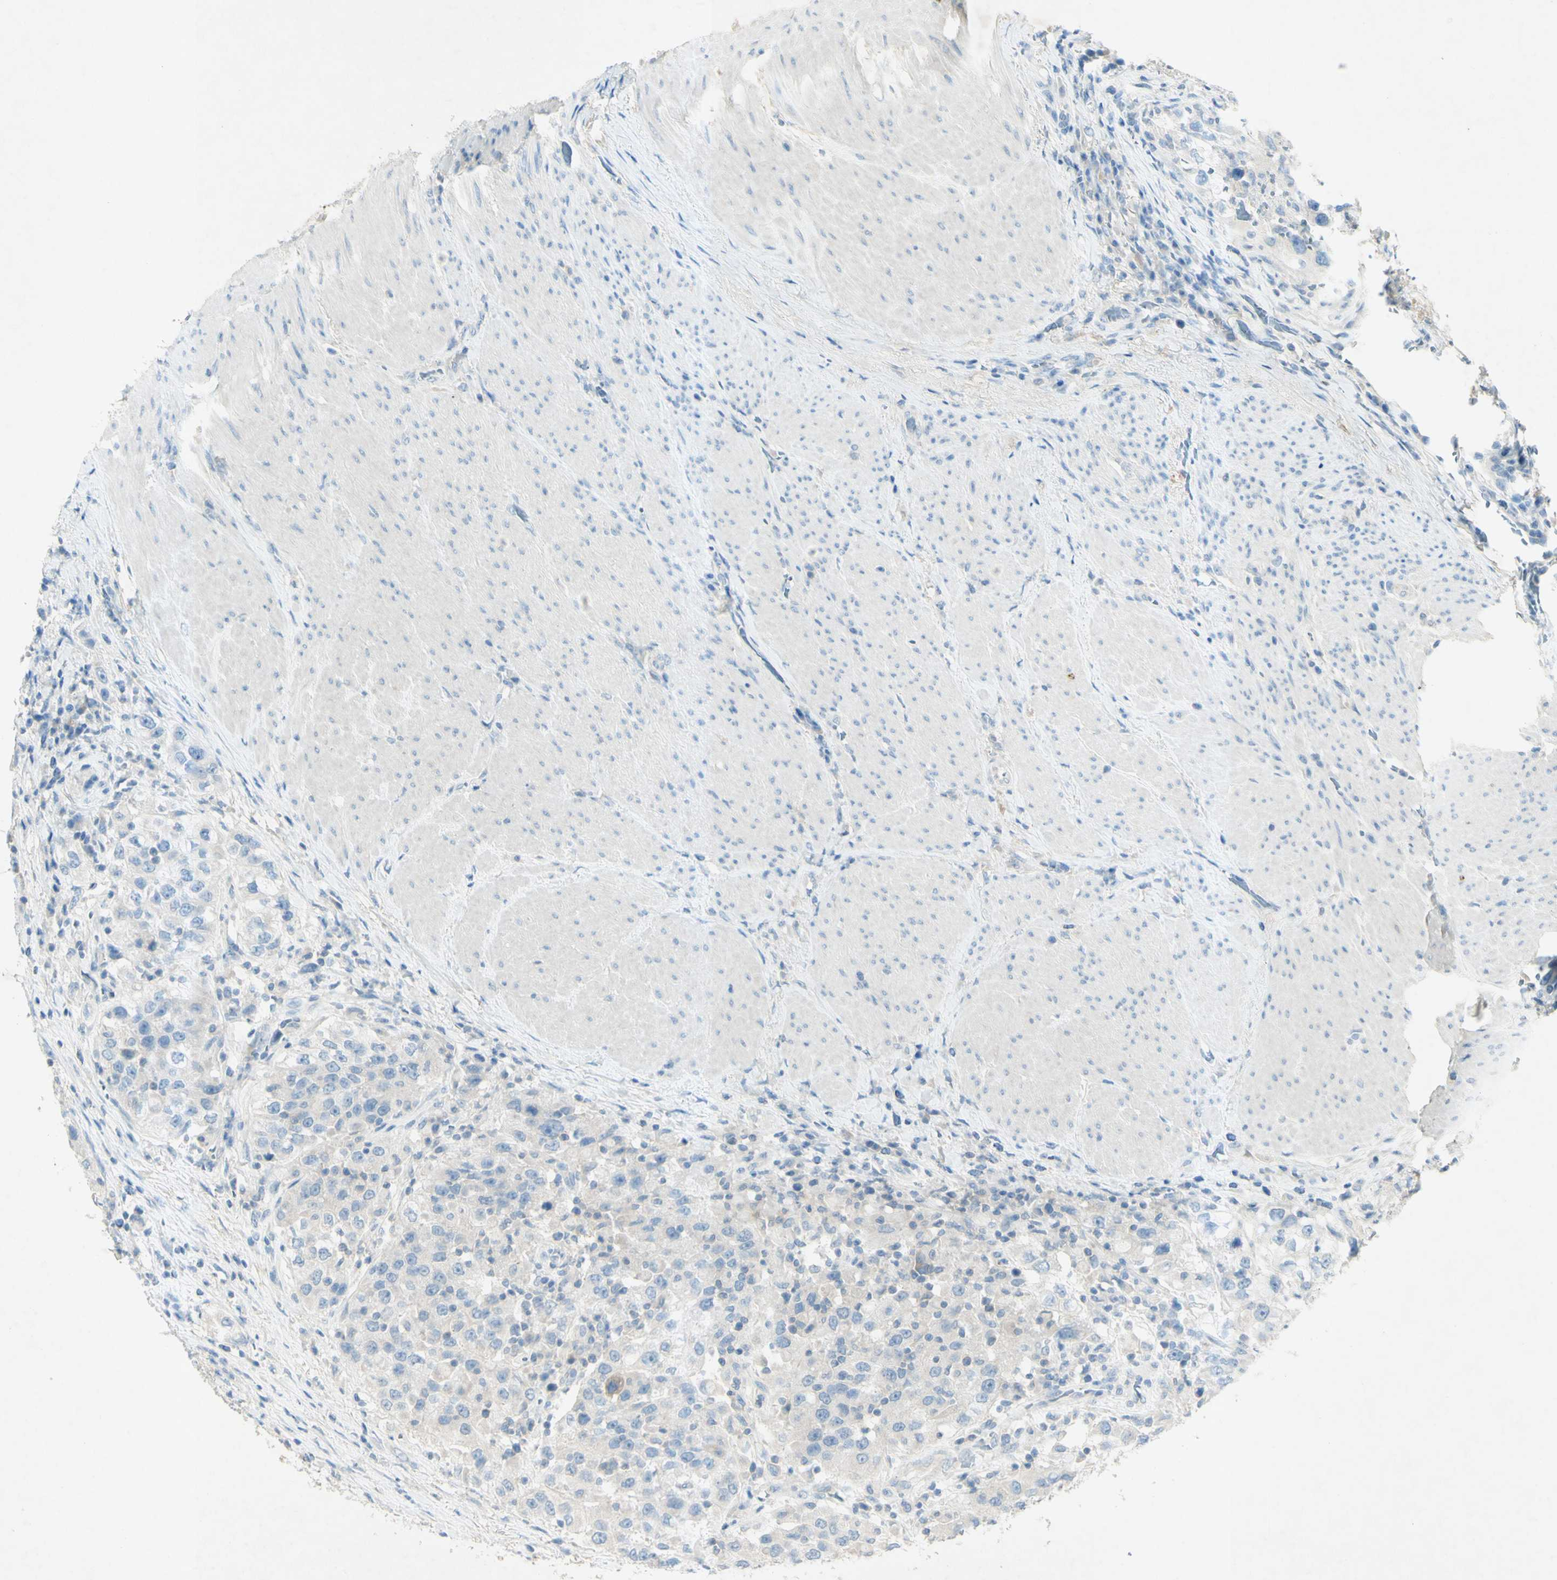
{"staining": {"intensity": "negative", "quantity": "none", "location": "none"}, "tissue": "urothelial cancer", "cell_type": "Tumor cells", "image_type": "cancer", "snomed": [{"axis": "morphology", "description": "Urothelial carcinoma, High grade"}, {"axis": "topography", "description": "Urinary bladder"}], "caption": "Tumor cells are negative for brown protein staining in urothelial cancer. (DAB immunohistochemistry visualized using brightfield microscopy, high magnification).", "gene": "GDF15", "patient": {"sex": "female", "age": 80}}